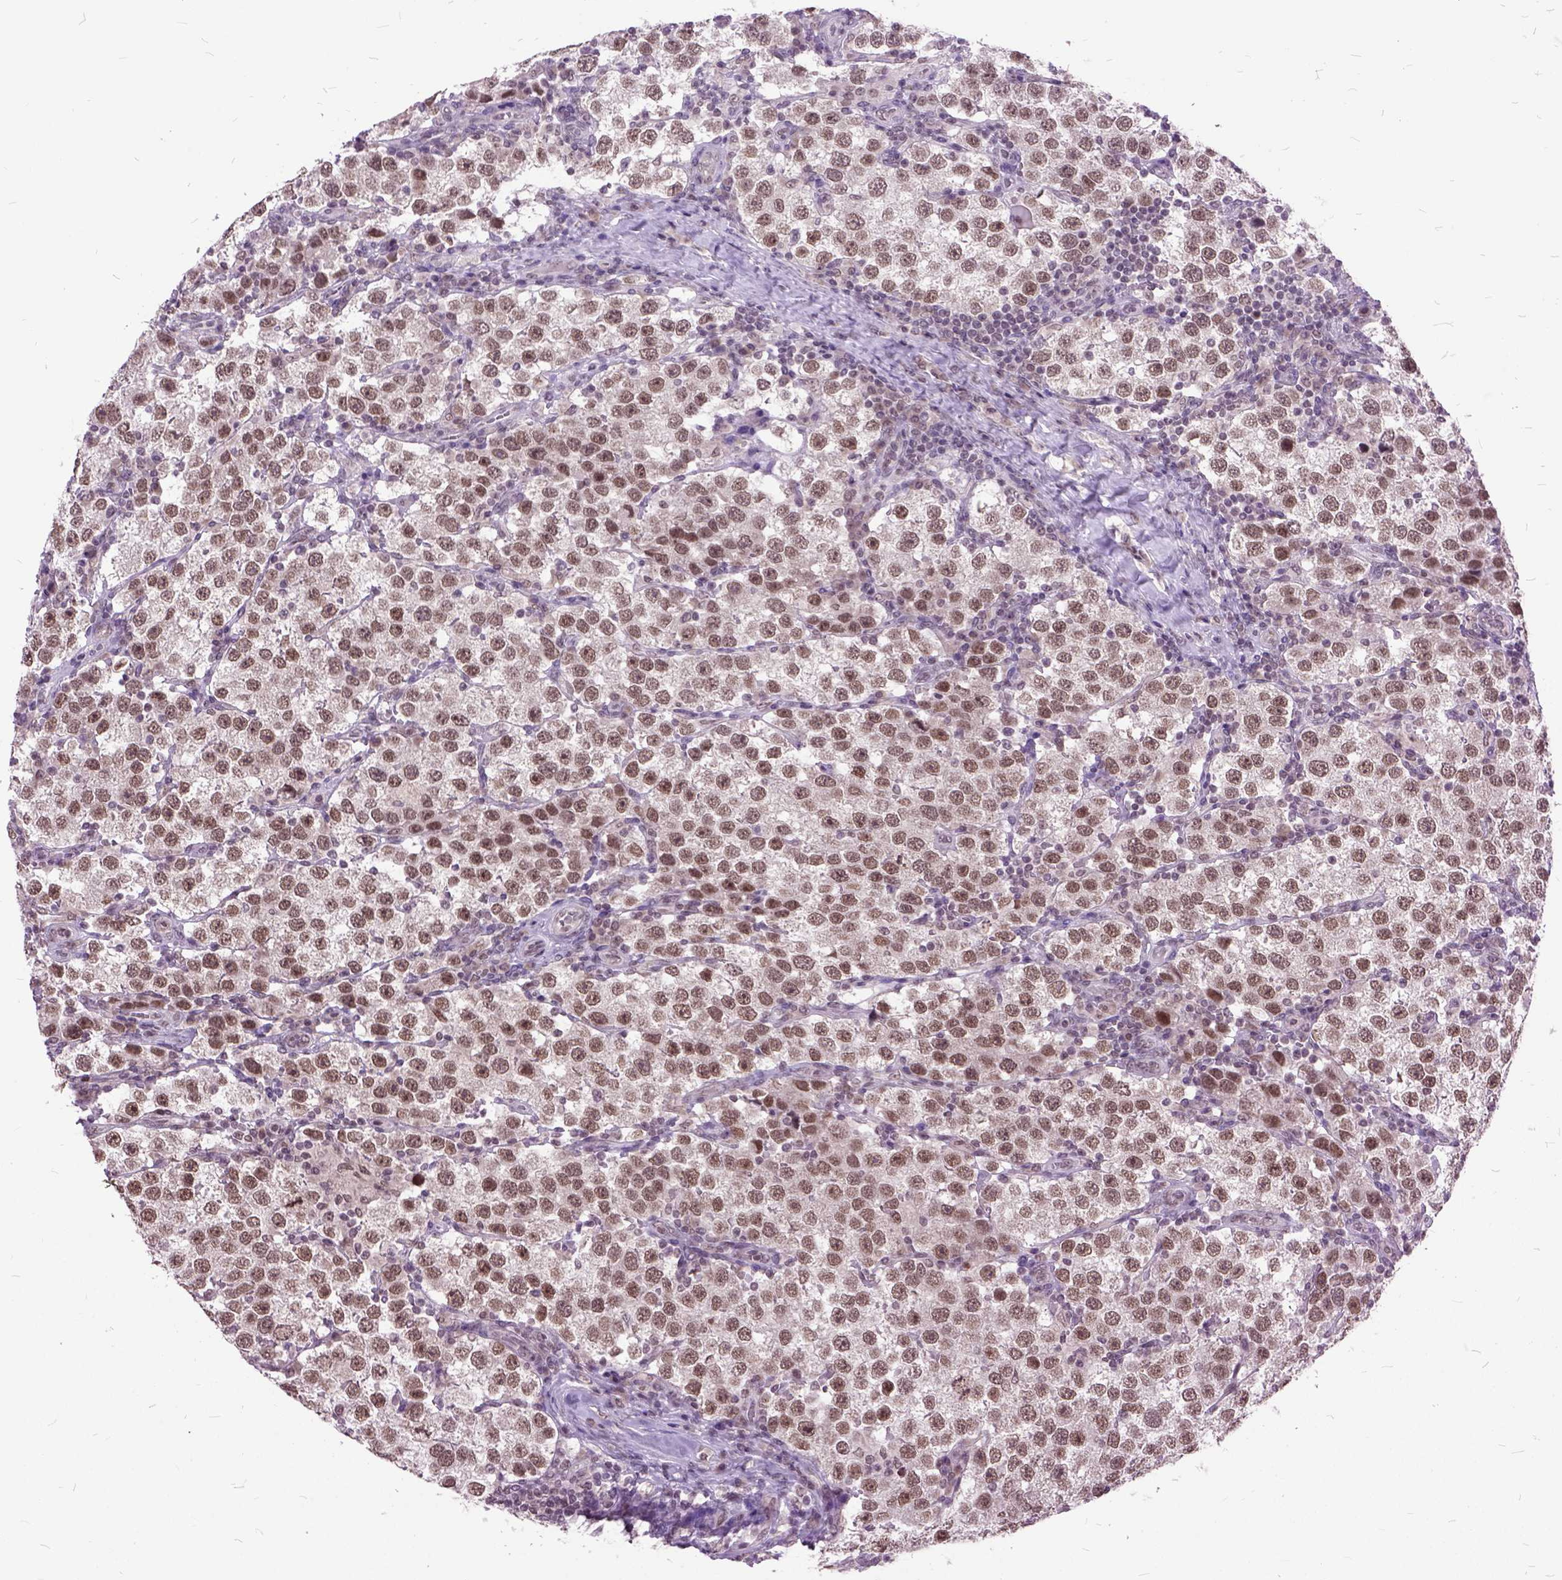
{"staining": {"intensity": "moderate", "quantity": ">75%", "location": "nuclear"}, "tissue": "testis cancer", "cell_type": "Tumor cells", "image_type": "cancer", "snomed": [{"axis": "morphology", "description": "Seminoma, NOS"}, {"axis": "topography", "description": "Testis"}], "caption": "Seminoma (testis) tissue demonstrates moderate nuclear expression in about >75% of tumor cells", "gene": "ORC5", "patient": {"sex": "male", "age": 37}}